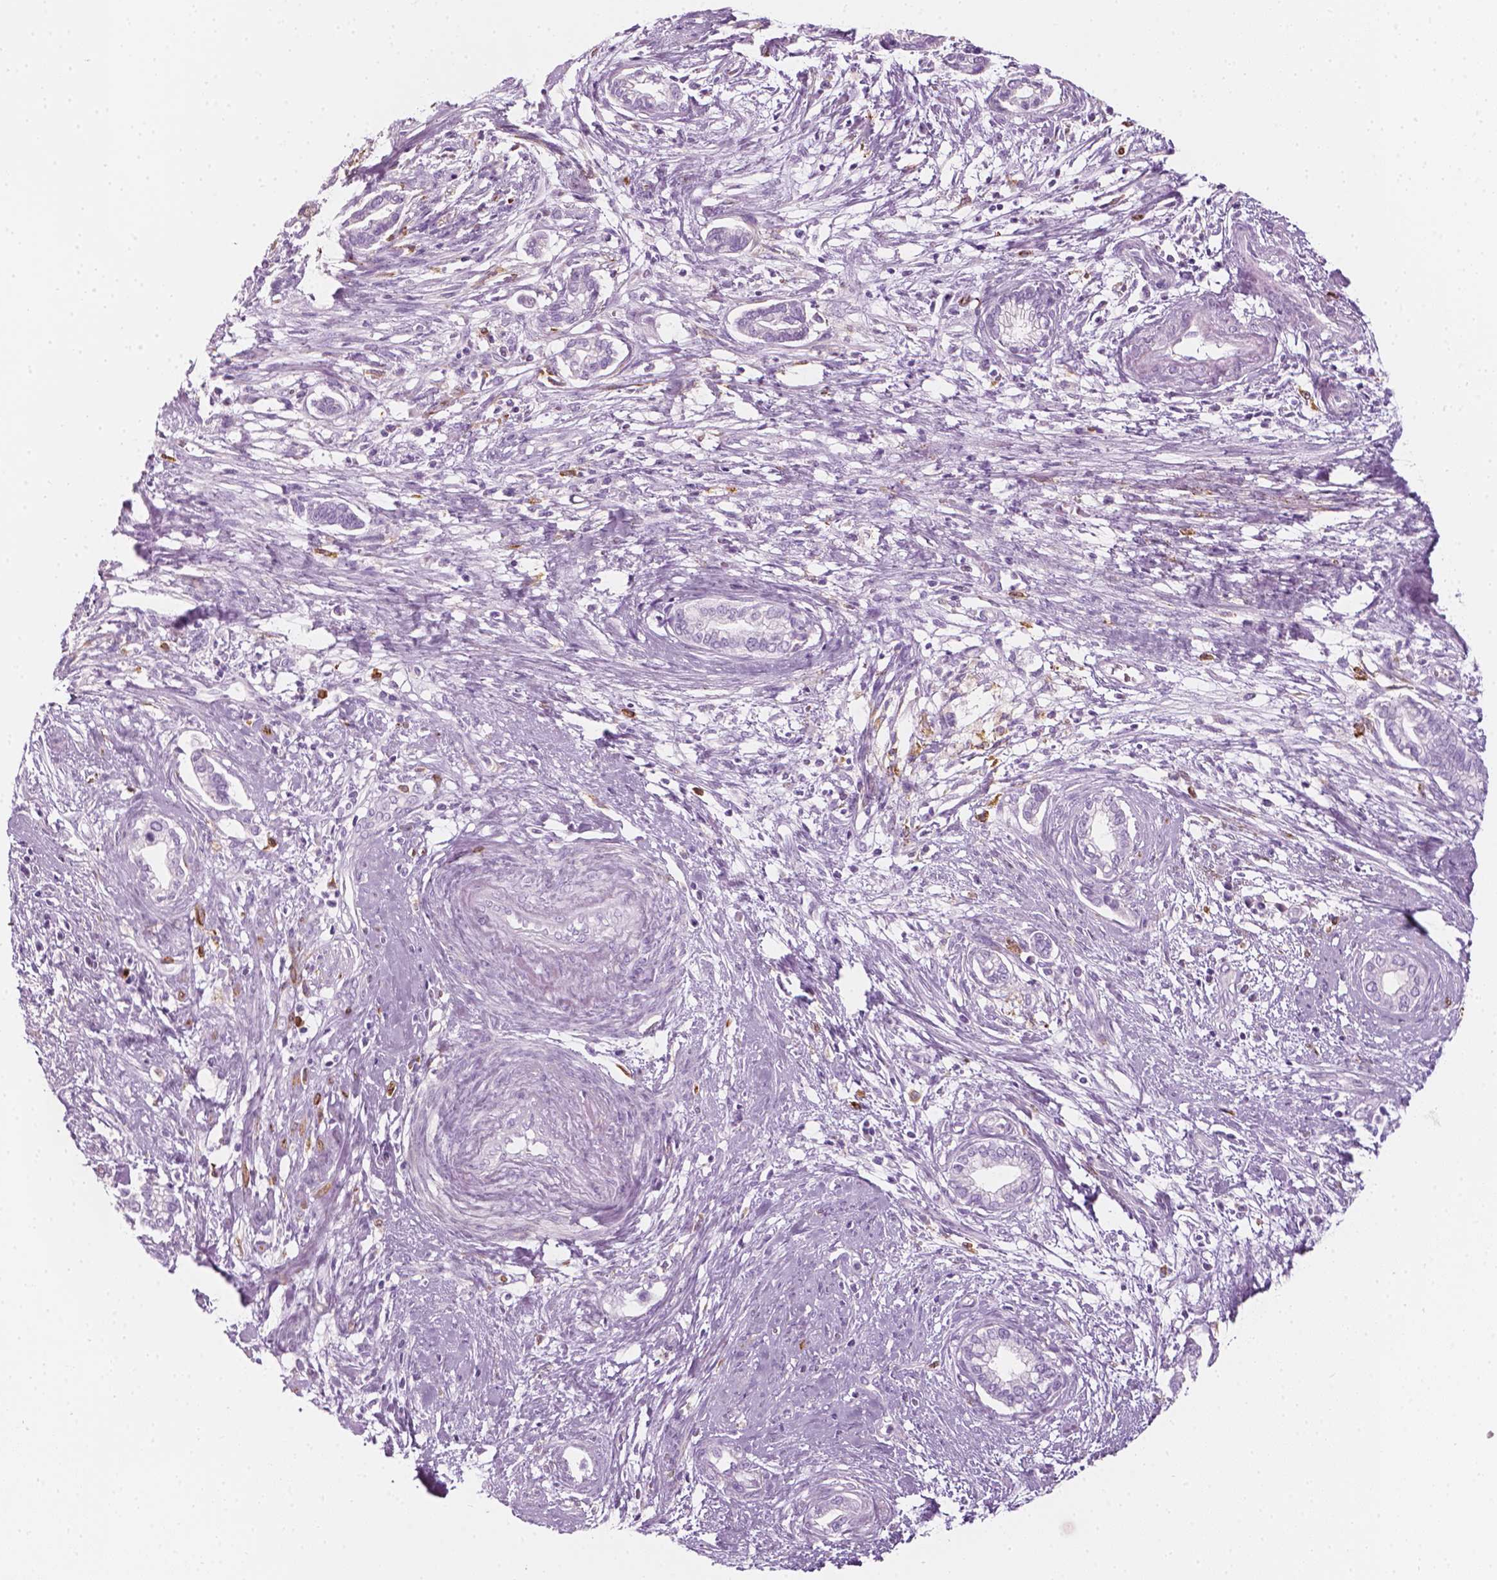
{"staining": {"intensity": "negative", "quantity": "none", "location": "none"}, "tissue": "cervical cancer", "cell_type": "Tumor cells", "image_type": "cancer", "snomed": [{"axis": "morphology", "description": "Adenocarcinoma, NOS"}, {"axis": "topography", "description": "Cervix"}], "caption": "IHC of human cervical cancer (adenocarcinoma) reveals no positivity in tumor cells.", "gene": "CES1", "patient": {"sex": "female", "age": 62}}